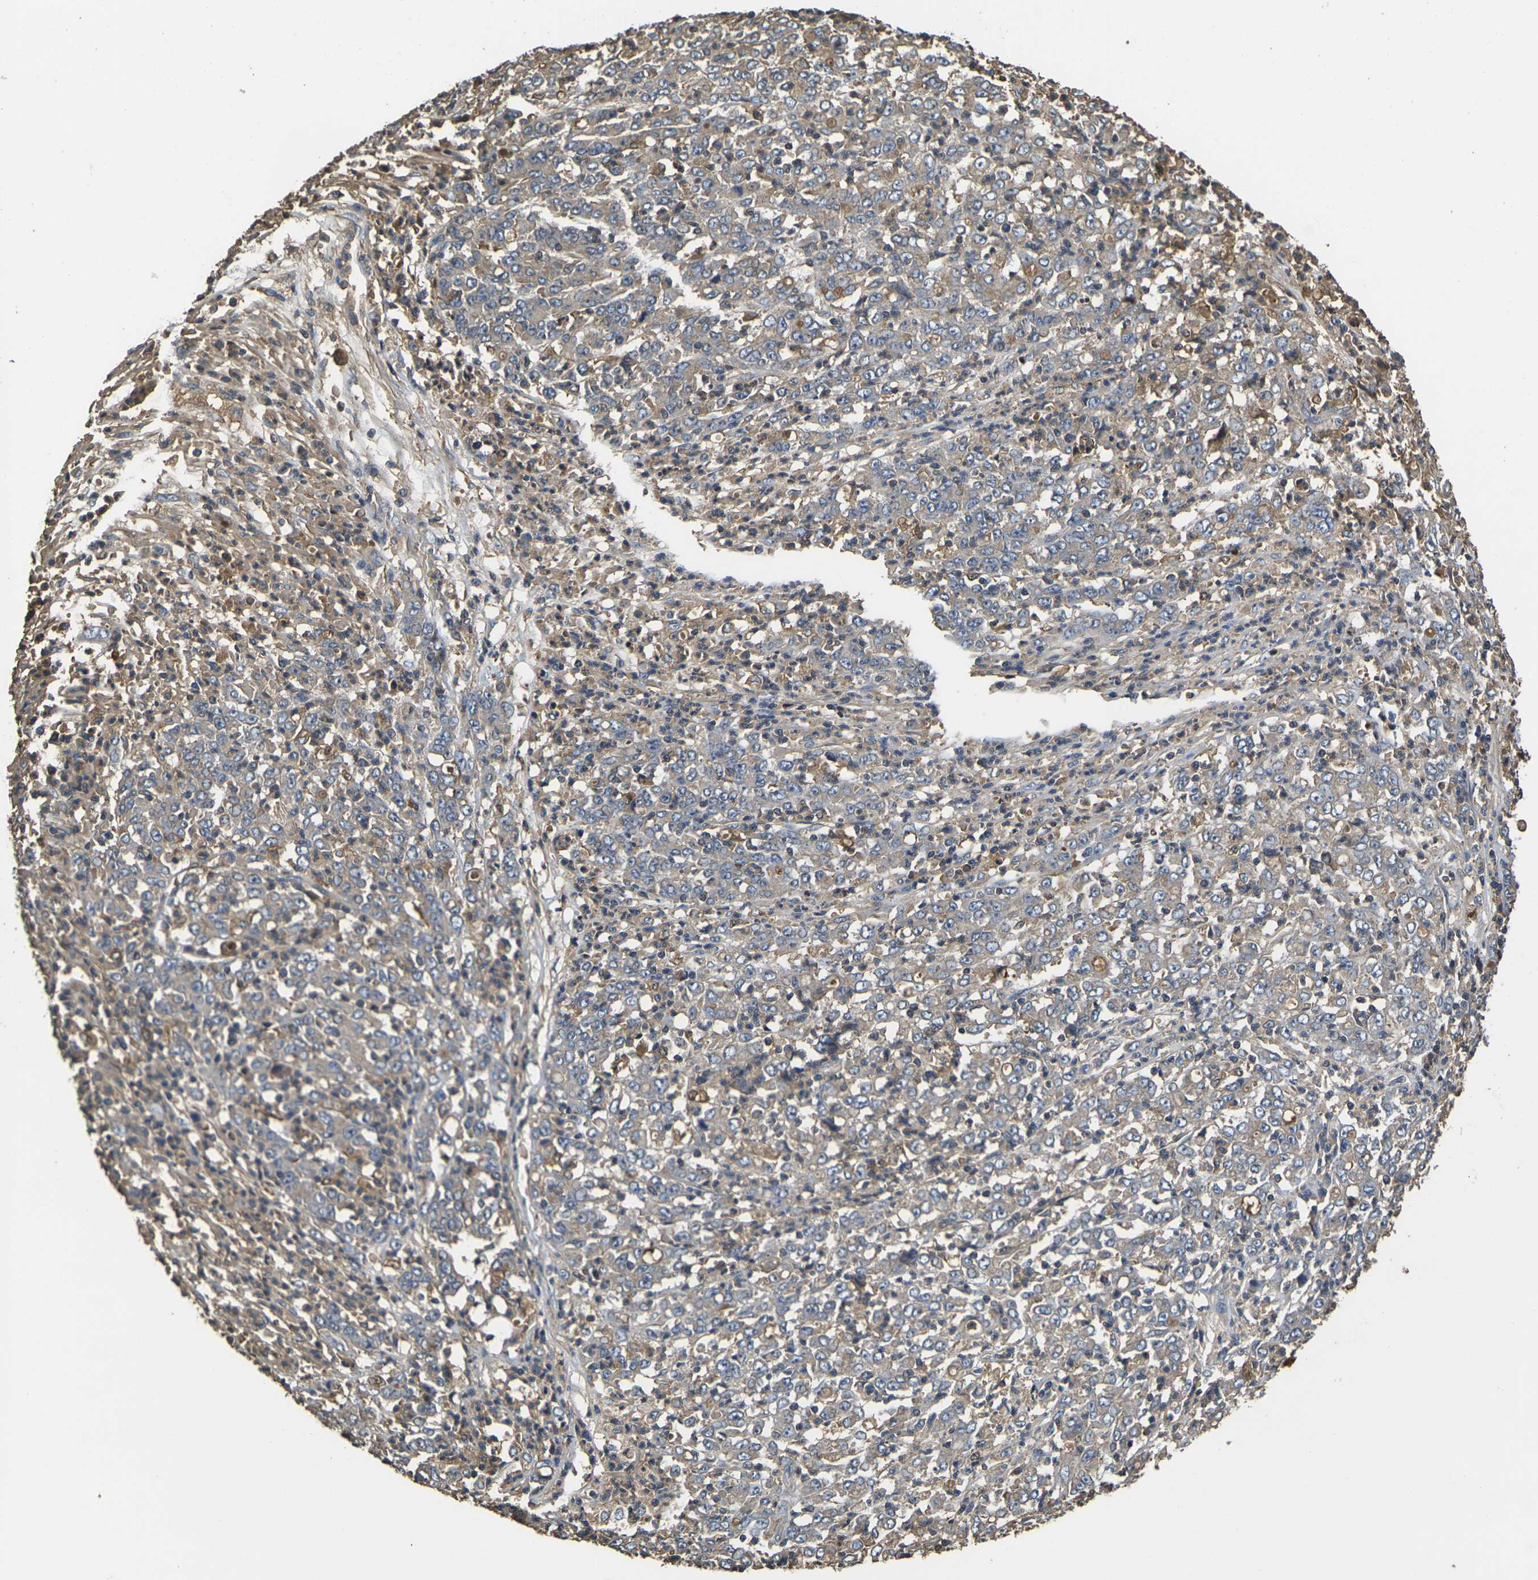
{"staining": {"intensity": "weak", "quantity": ">75%", "location": "cytoplasmic/membranous"}, "tissue": "stomach cancer", "cell_type": "Tumor cells", "image_type": "cancer", "snomed": [{"axis": "morphology", "description": "Adenocarcinoma, NOS"}, {"axis": "topography", "description": "Stomach, lower"}], "caption": "About >75% of tumor cells in stomach cancer reveal weak cytoplasmic/membranous protein staining as visualized by brown immunohistochemical staining.", "gene": "HSPG2", "patient": {"sex": "female", "age": 71}}